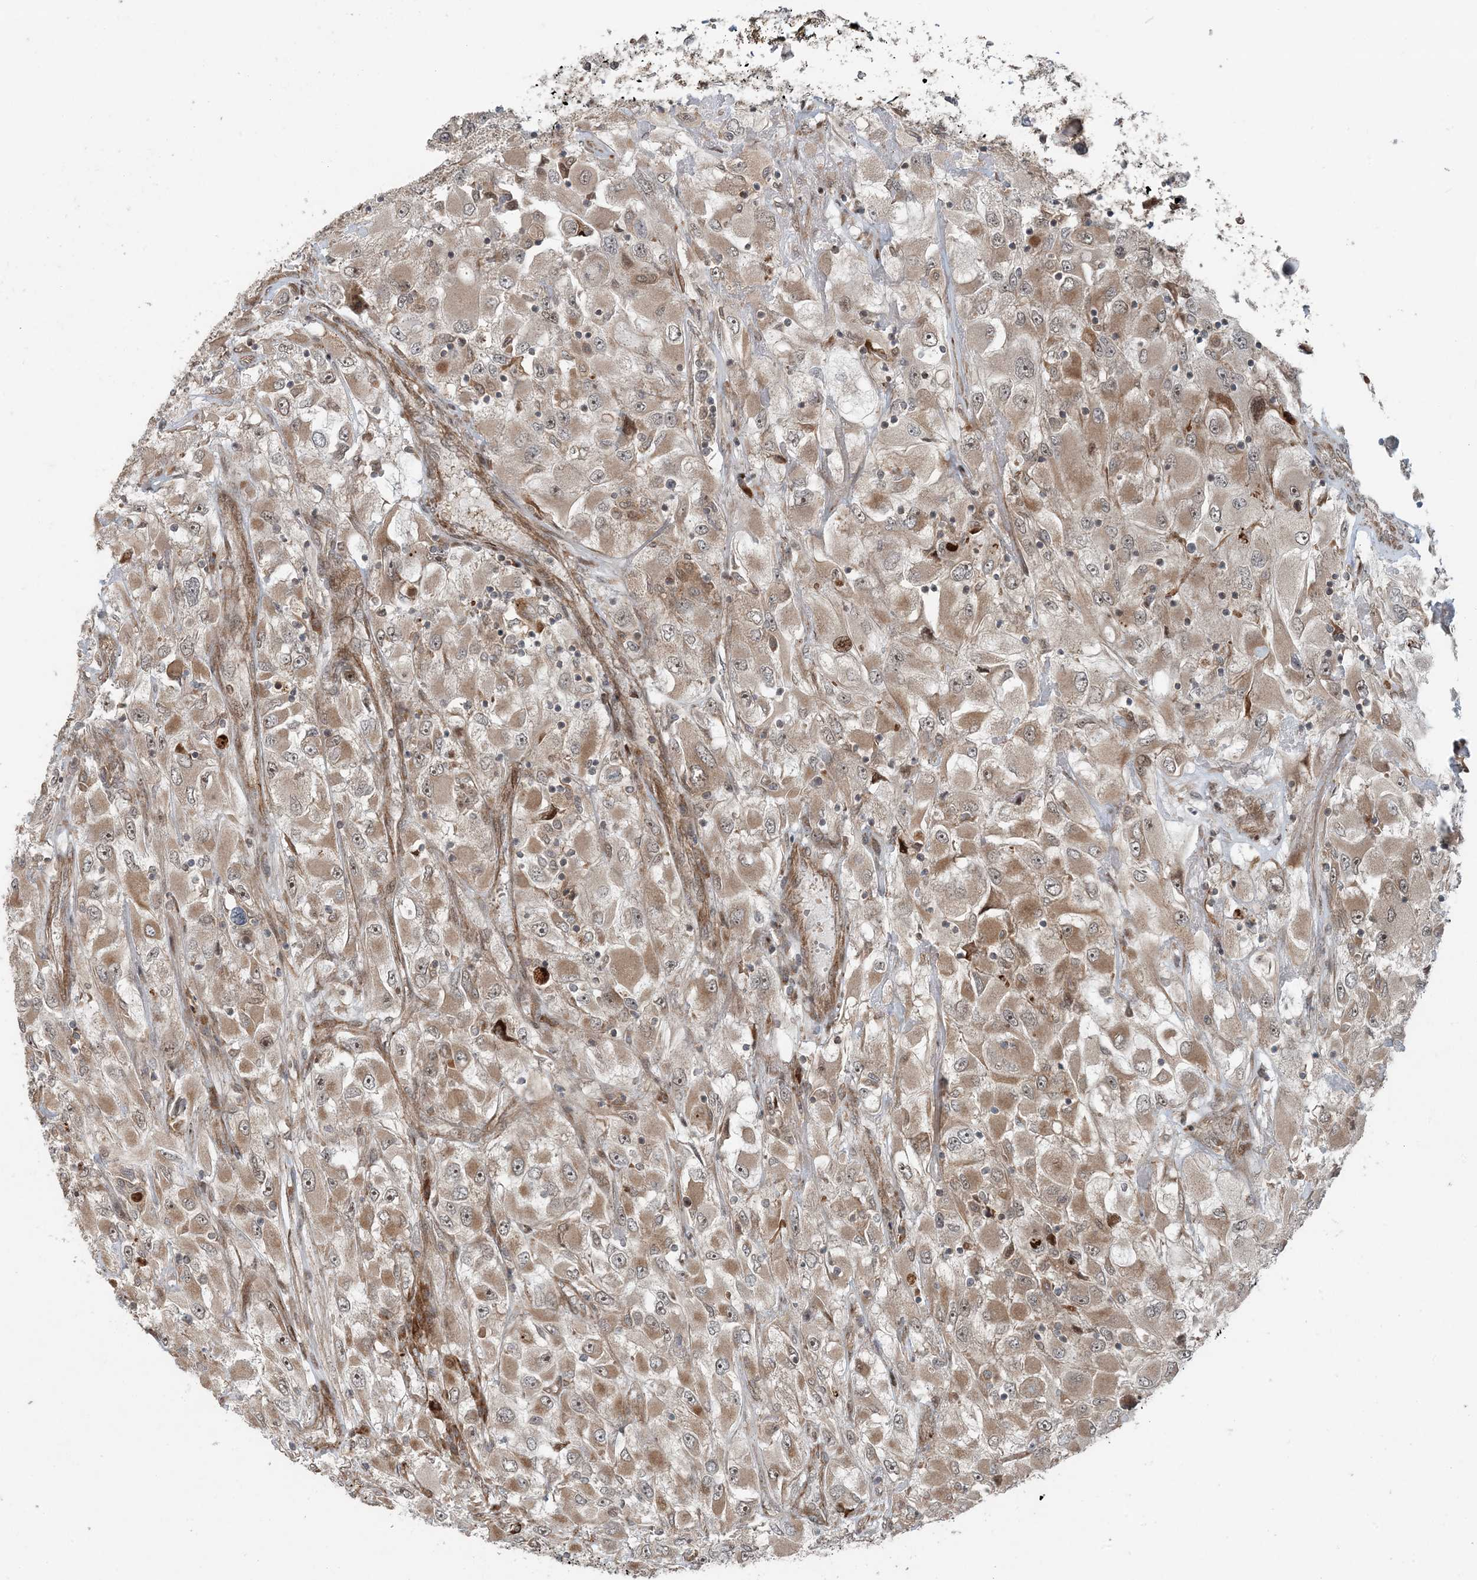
{"staining": {"intensity": "weak", "quantity": ">75%", "location": "cytoplasmic/membranous"}, "tissue": "renal cancer", "cell_type": "Tumor cells", "image_type": "cancer", "snomed": [{"axis": "morphology", "description": "Adenocarcinoma, NOS"}, {"axis": "topography", "description": "Kidney"}], "caption": "This photomicrograph reveals renal adenocarcinoma stained with immunohistochemistry to label a protein in brown. The cytoplasmic/membranous of tumor cells show weak positivity for the protein. Nuclei are counter-stained blue.", "gene": "EDEM2", "patient": {"sex": "female", "age": 52}}